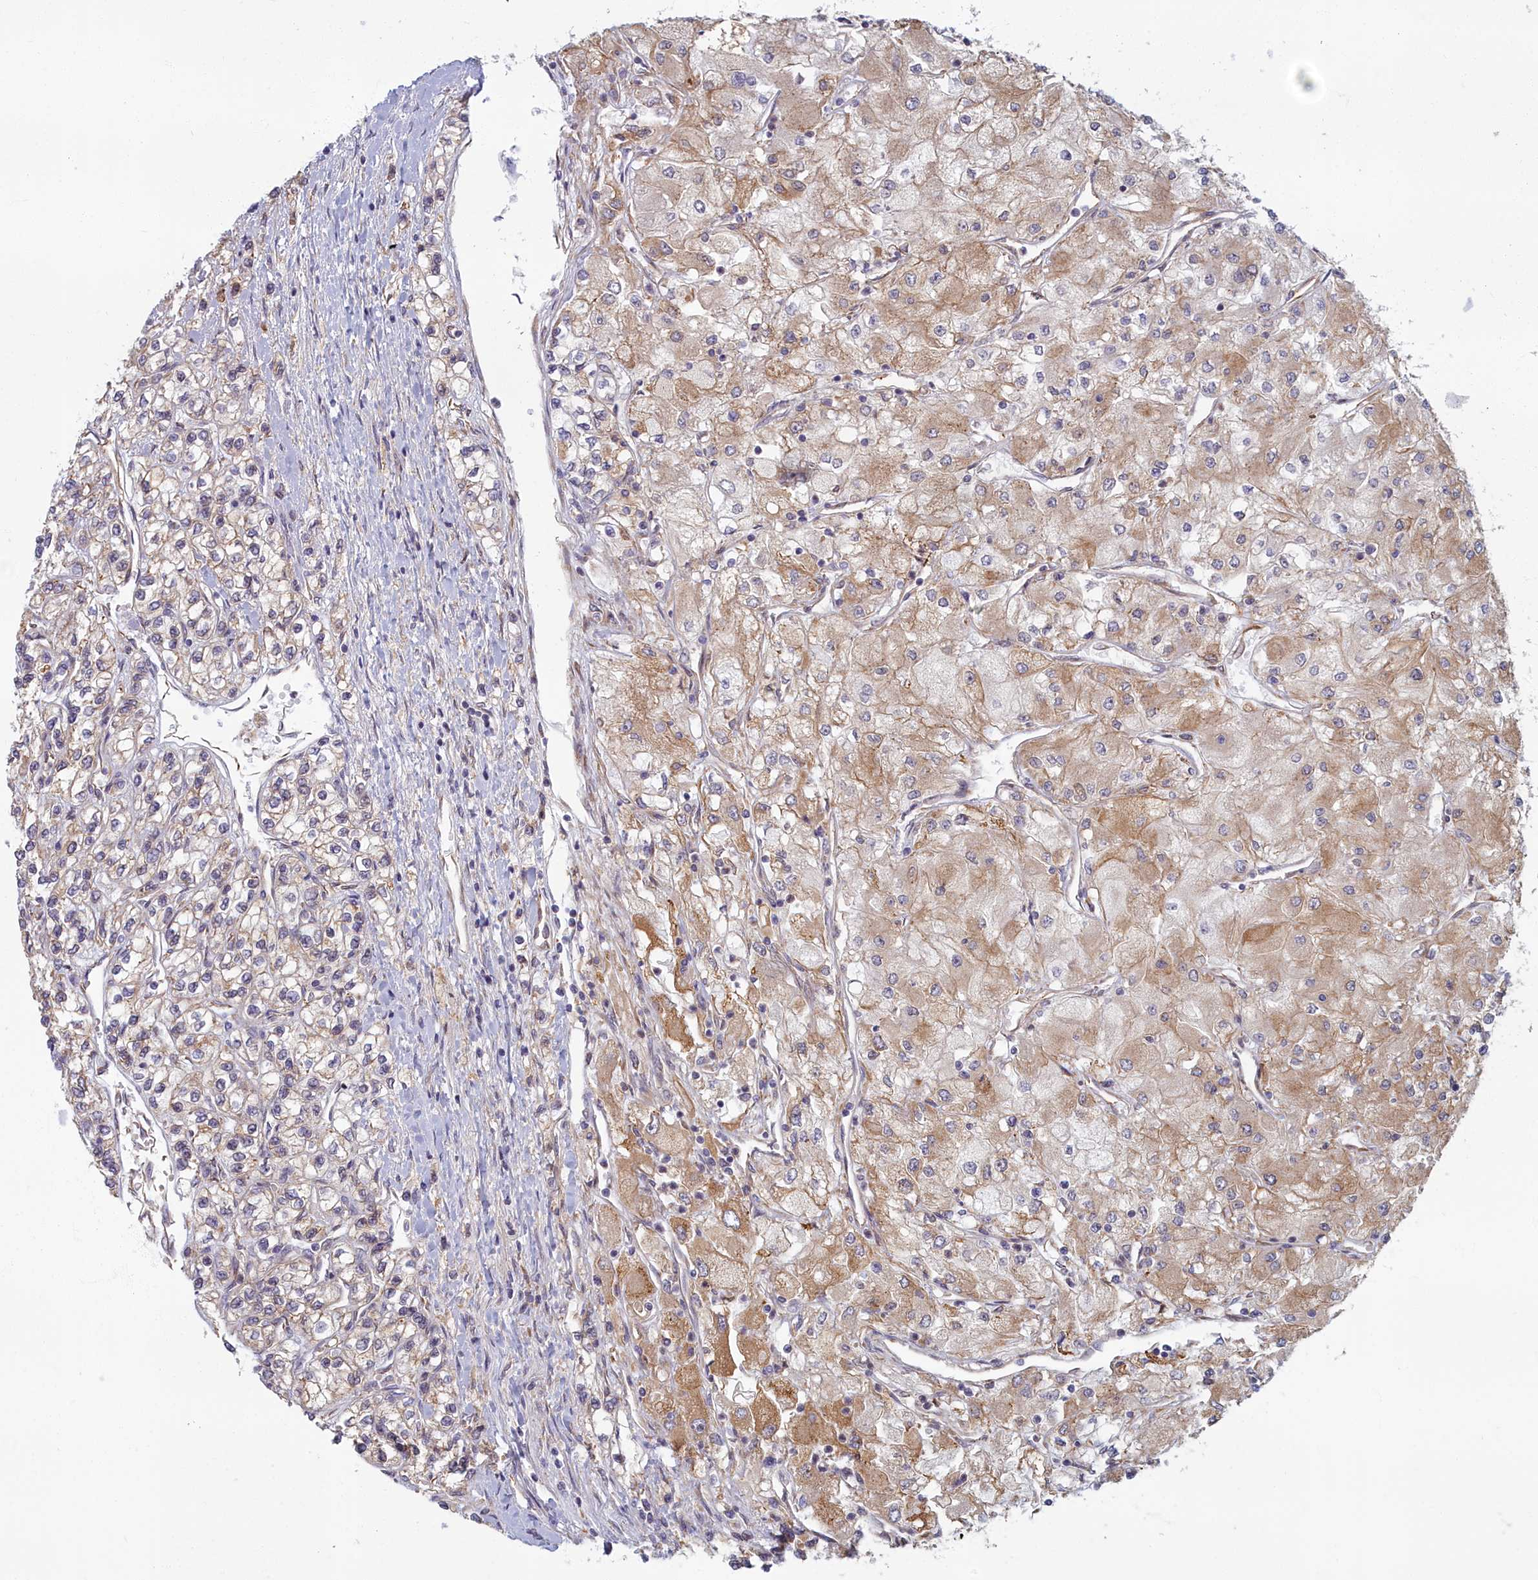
{"staining": {"intensity": "moderate", "quantity": ">75%", "location": "cytoplasmic/membranous"}, "tissue": "renal cancer", "cell_type": "Tumor cells", "image_type": "cancer", "snomed": [{"axis": "morphology", "description": "Adenocarcinoma, NOS"}, {"axis": "topography", "description": "Kidney"}], "caption": "Protein analysis of renal adenocarcinoma tissue reveals moderate cytoplasmic/membranous positivity in approximately >75% of tumor cells. (DAB (3,3'-diaminobenzidine) IHC, brown staining for protein, blue staining for nuclei).", "gene": "MAK16", "patient": {"sex": "male", "age": 80}}